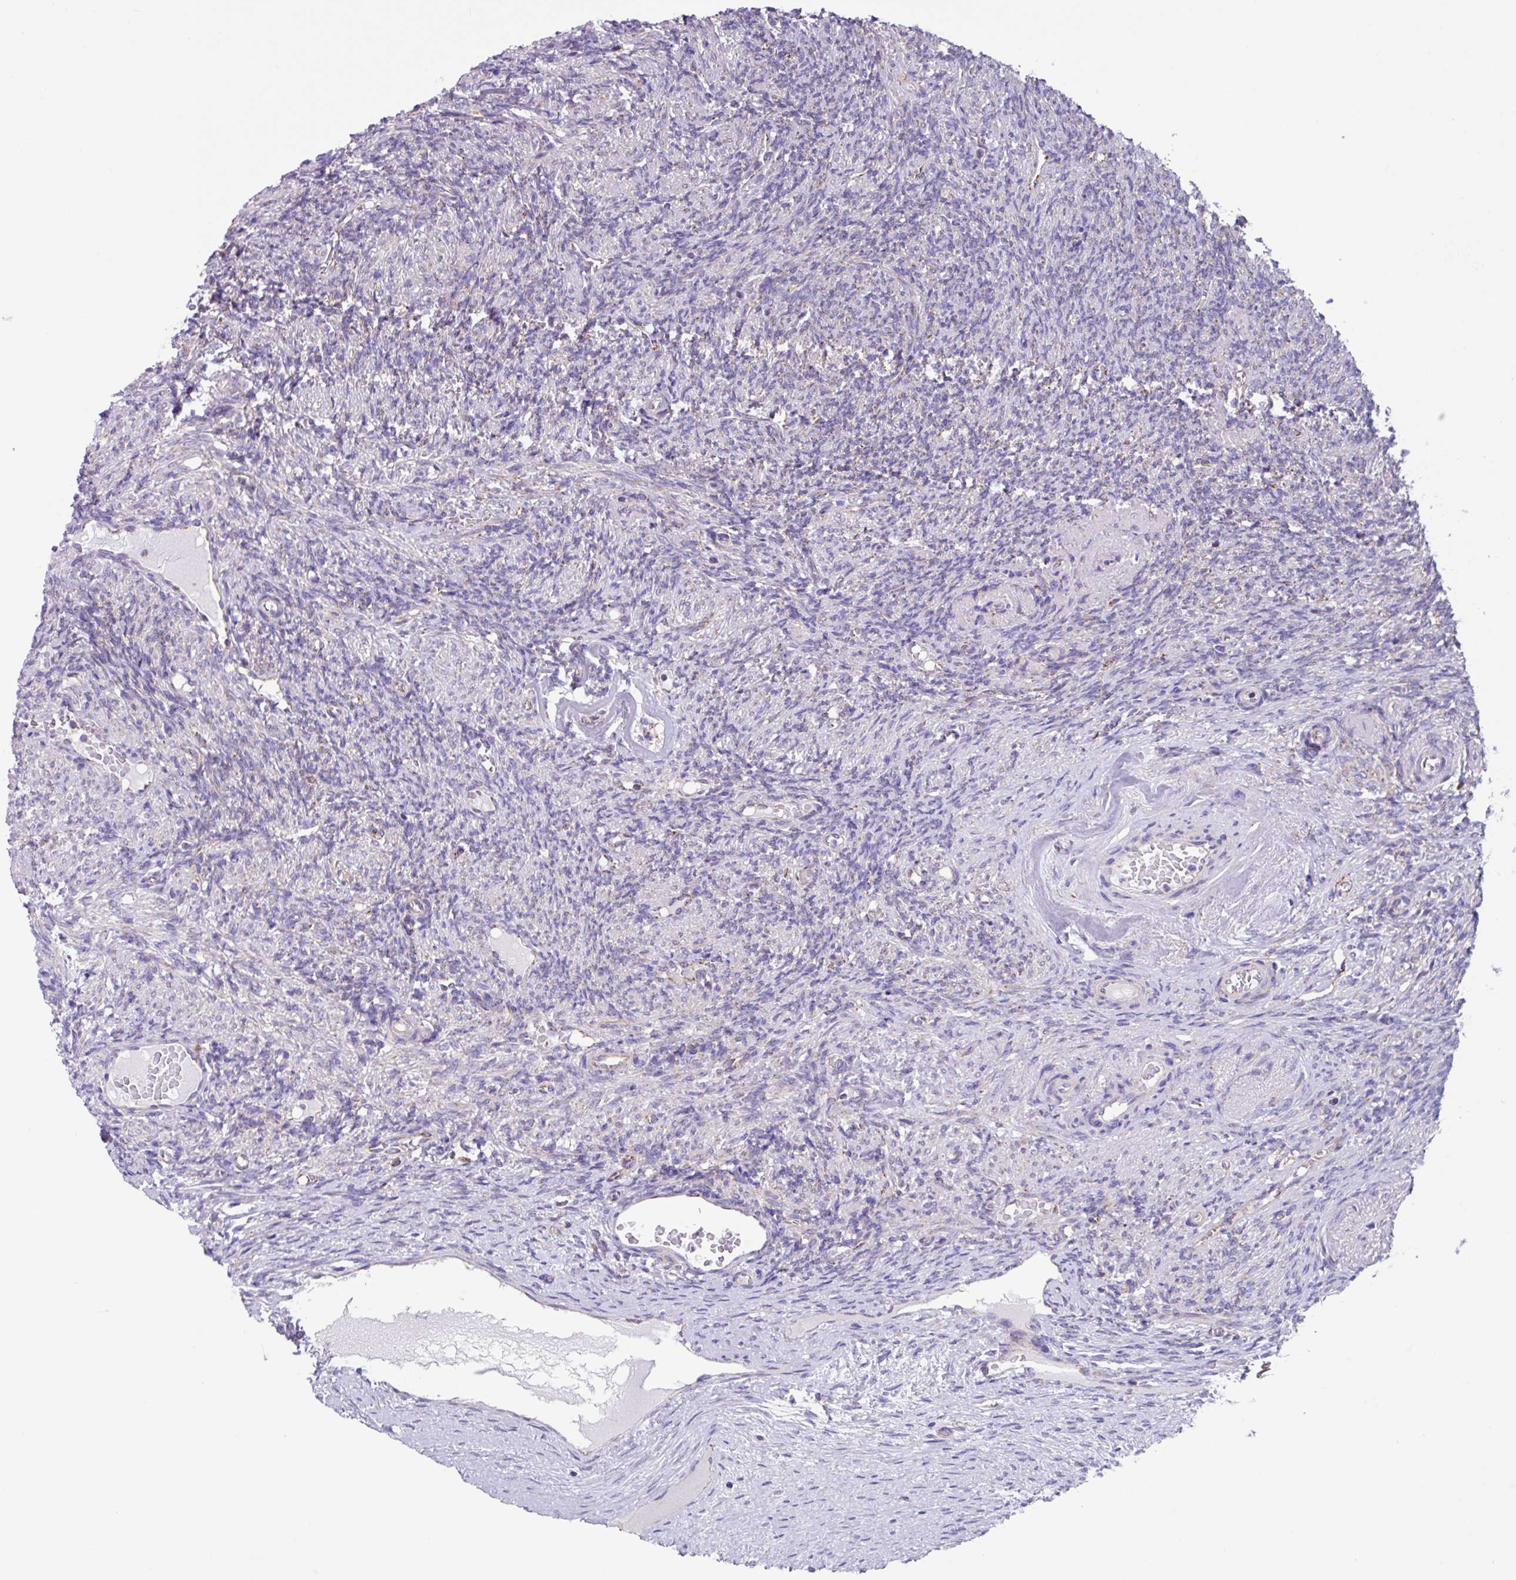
{"staining": {"intensity": "moderate", "quantity": ">75%", "location": "cytoplasmic/membranous"}, "tissue": "ovary", "cell_type": "Follicle cells", "image_type": "normal", "snomed": [{"axis": "morphology", "description": "Normal tissue, NOS"}, {"axis": "topography", "description": "Ovary"}], "caption": "Moderate cytoplasmic/membranous staining for a protein is seen in approximately >75% of follicle cells of benign ovary using IHC.", "gene": "OTULIN", "patient": {"sex": "female", "age": 51}}